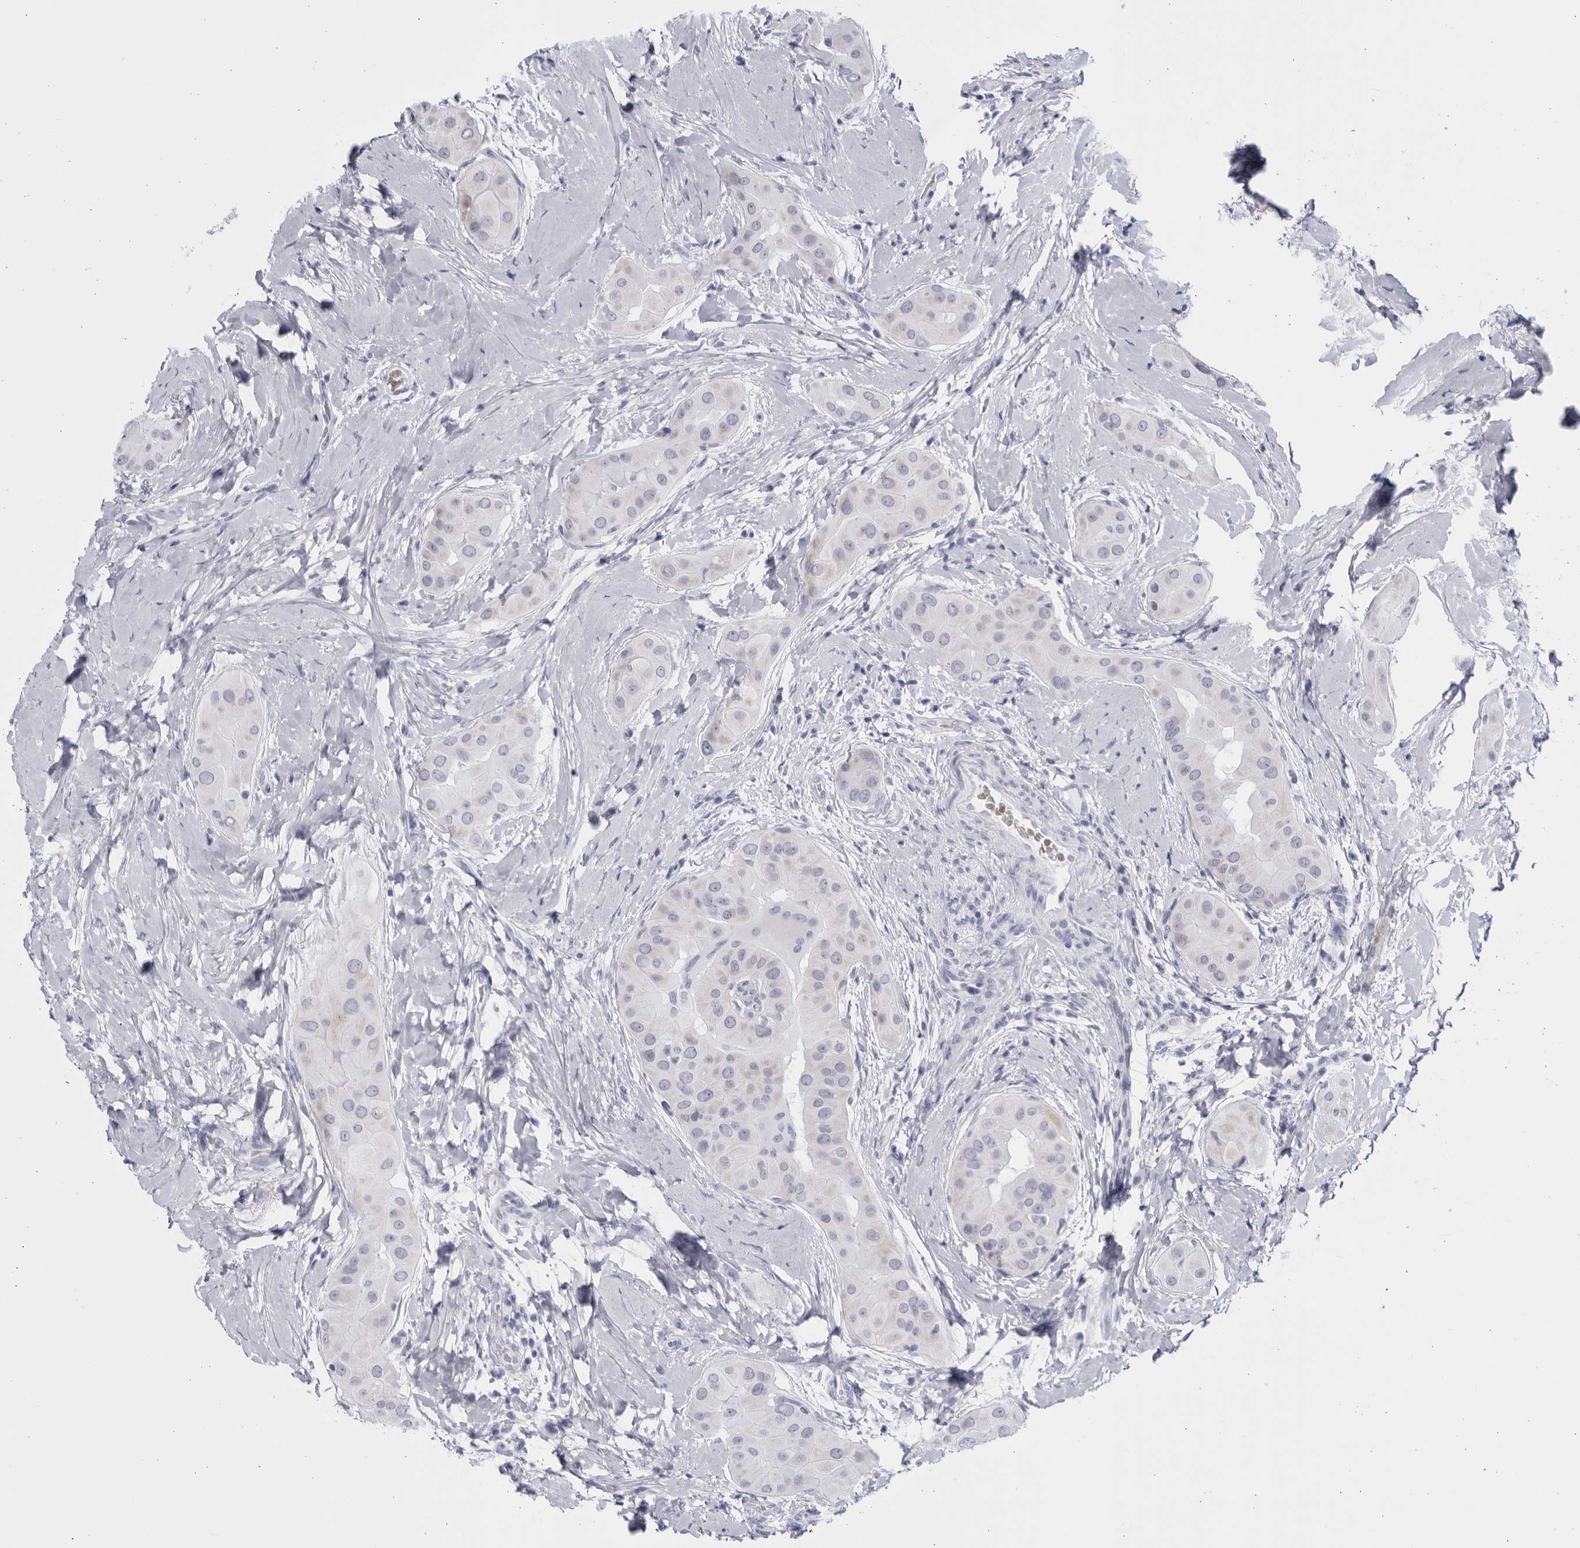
{"staining": {"intensity": "negative", "quantity": "none", "location": "none"}, "tissue": "thyroid cancer", "cell_type": "Tumor cells", "image_type": "cancer", "snomed": [{"axis": "morphology", "description": "Papillary adenocarcinoma, NOS"}, {"axis": "topography", "description": "Thyroid gland"}], "caption": "Immunohistochemistry of human thyroid cancer displays no expression in tumor cells. The staining is performed using DAB brown chromogen with nuclei counter-stained in using hematoxylin.", "gene": "CCDC181", "patient": {"sex": "male", "age": 33}}